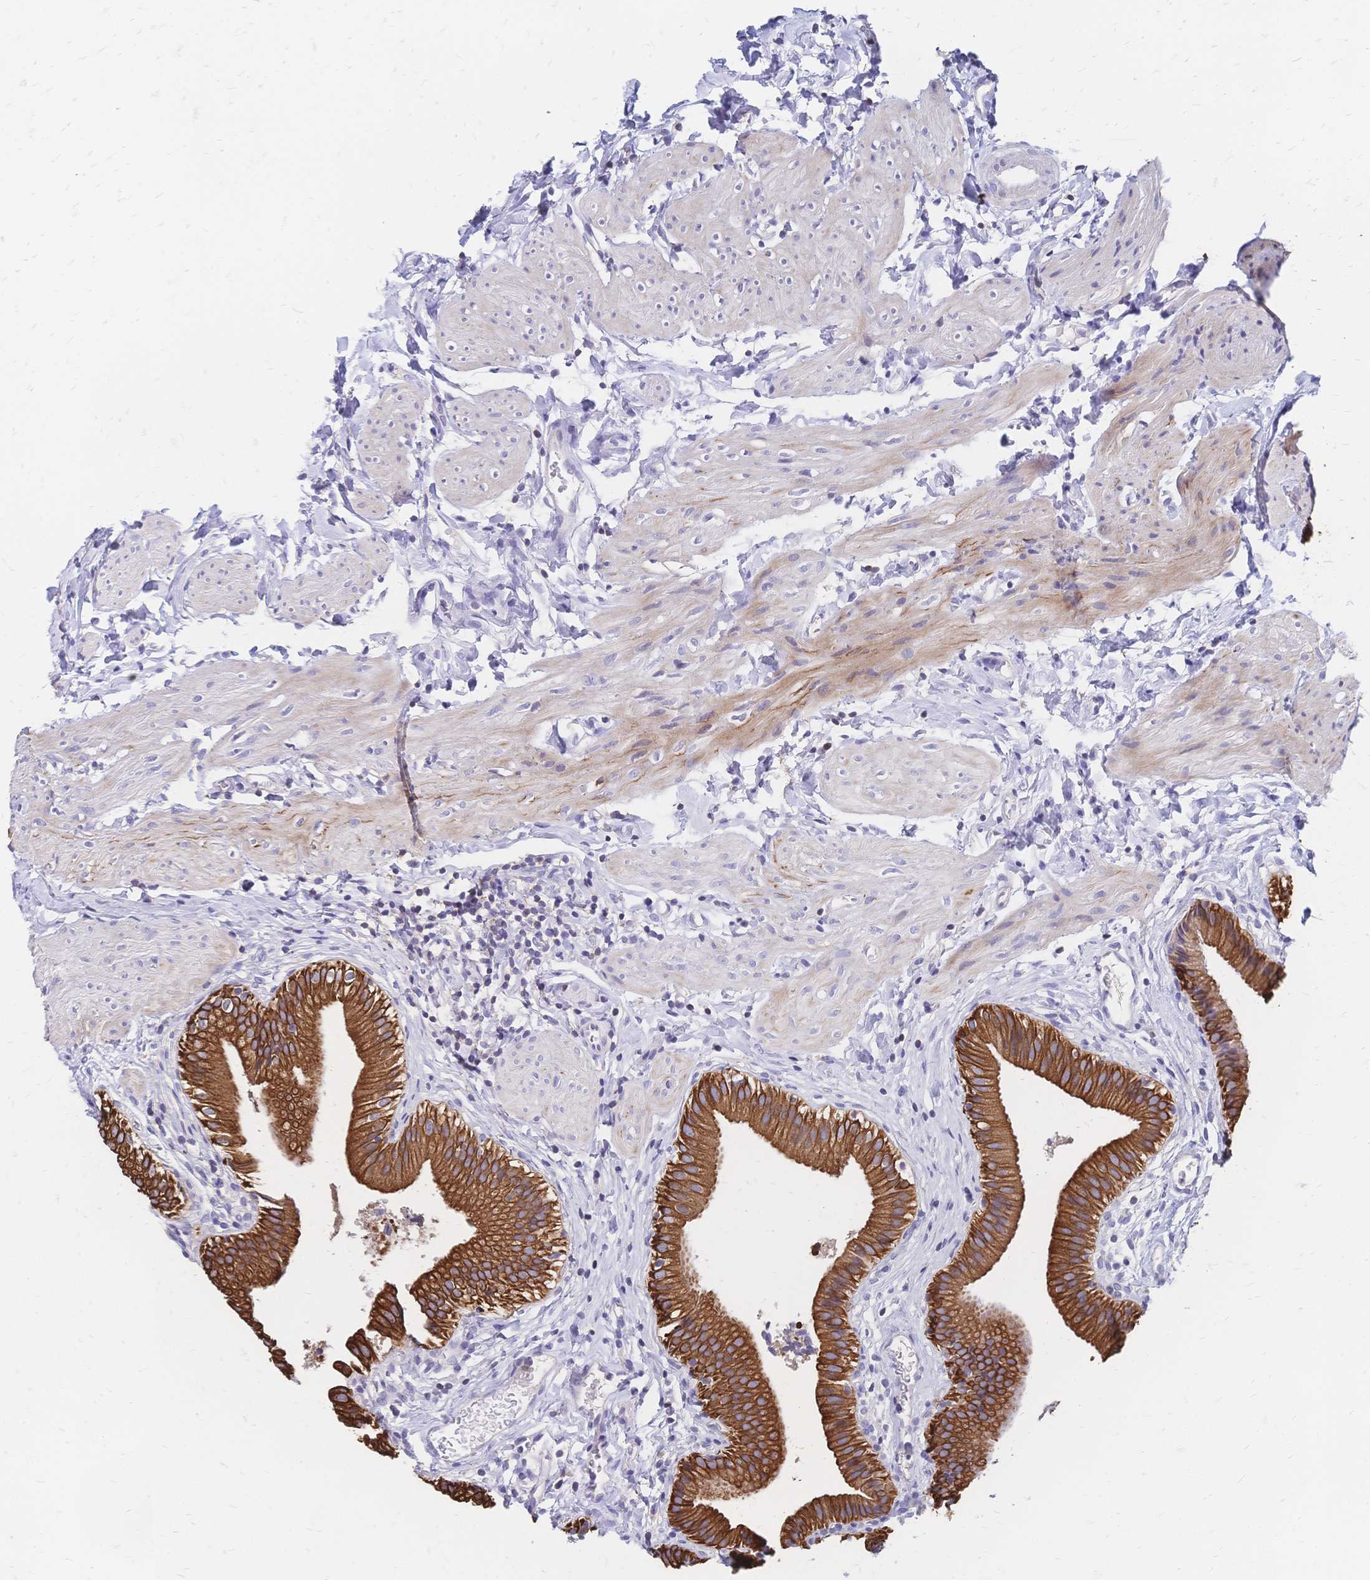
{"staining": {"intensity": "strong", "quantity": ">75%", "location": "cytoplasmic/membranous"}, "tissue": "gallbladder", "cell_type": "Glandular cells", "image_type": "normal", "snomed": [{"axis": "morphology", "description": "Normal tissue, NOS"}, {"axis": "topography", "description": "Gallbladder"}], "caption": "Immunohistochemical staining of benign human gallbladder reveals >75% levels of strong cytoplasmic/membranous protein positivity in about >75% of glandular cells.", "gene": "DTNB", "patient": {"sex": "female", "age": 47}}